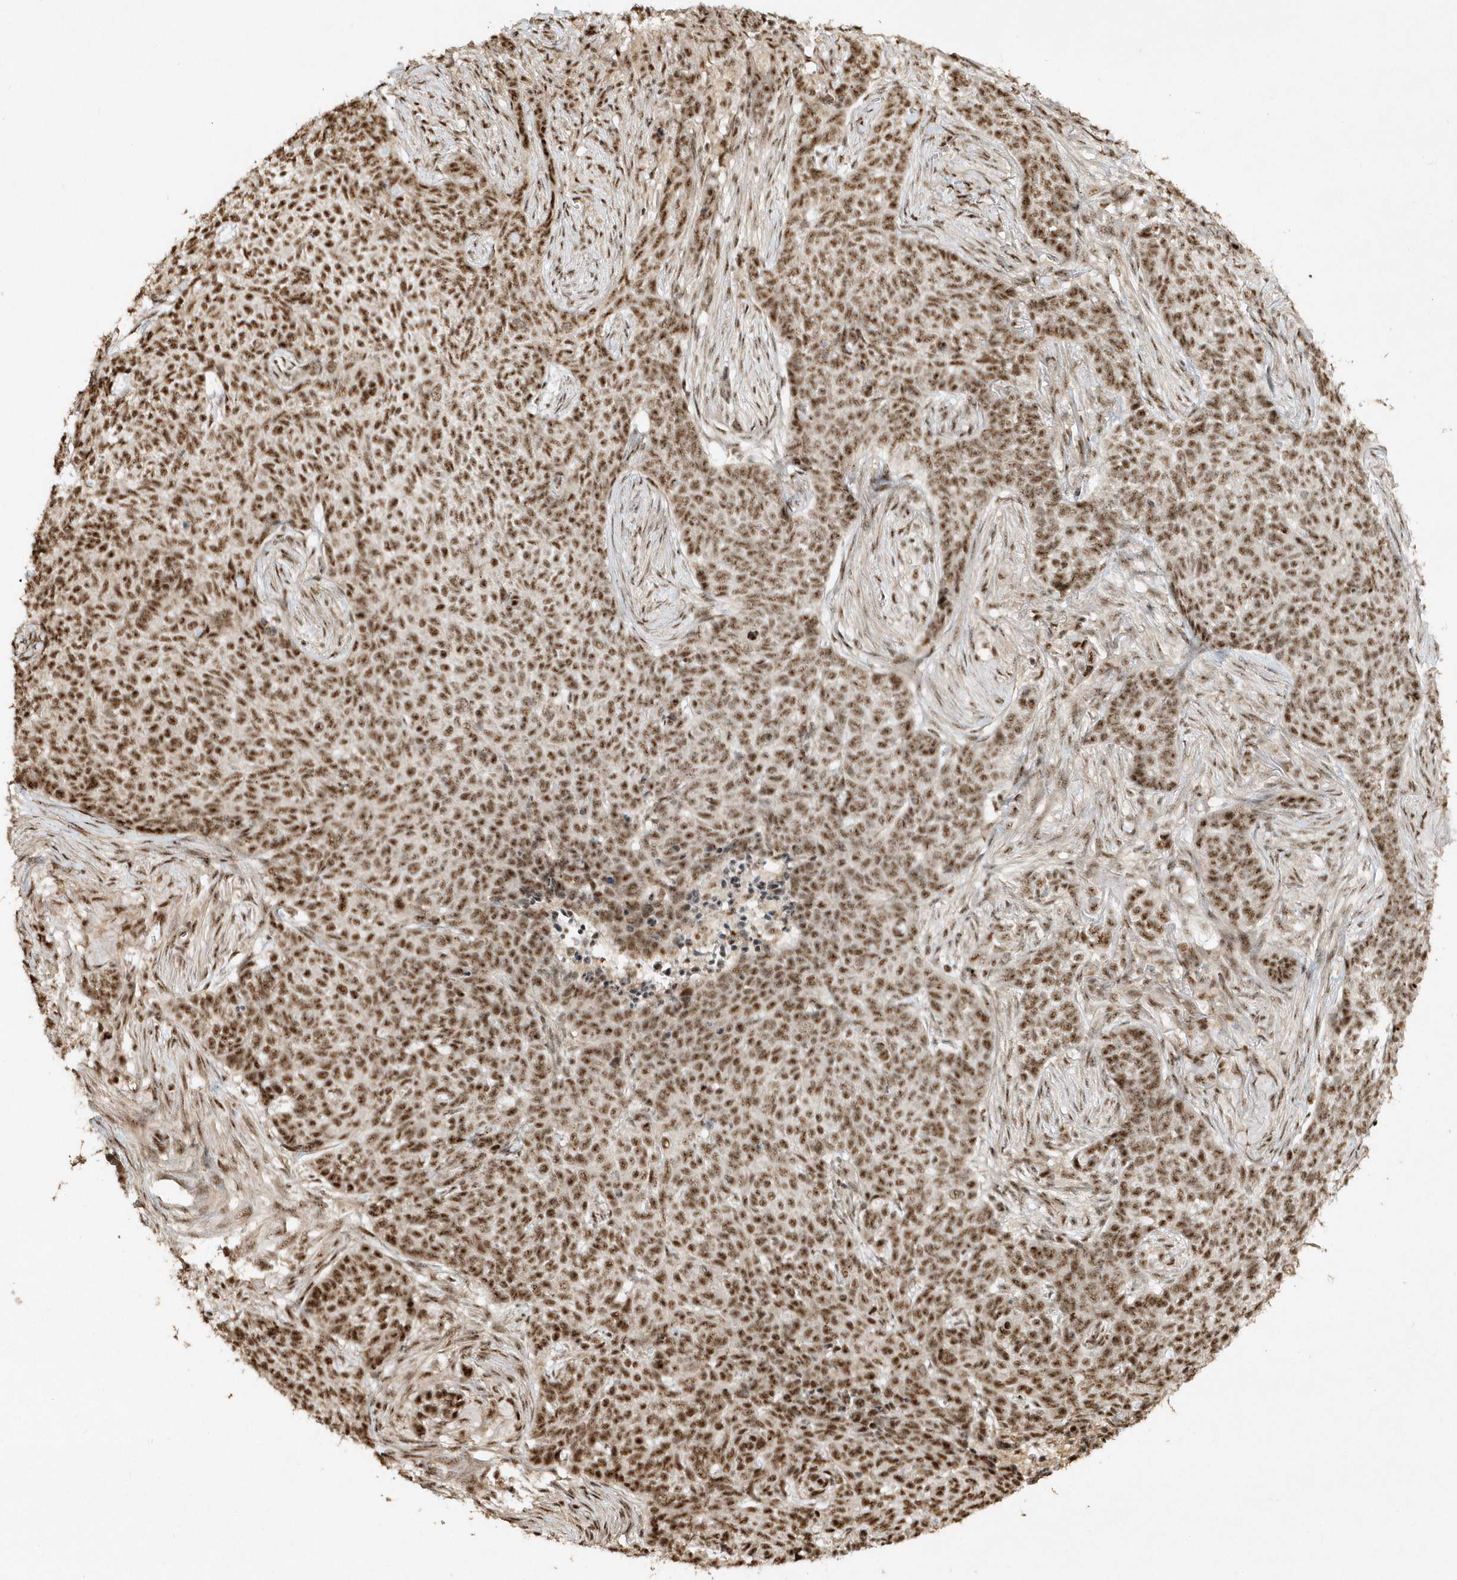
{"staining": {"intensity": "moderate", "quantity": ">75%", "location": "nuclear"}, "tissue": "skin cancer", "cell_type": "Tumor cells", "image_type": "cancer", "snomed": [{"axis": "morphology", "description": "Basal cell carcinoma"}, {"axis": "topography", "description": "Skin"}], "caption": "This image displays skin cancer (basal cell carcinoma) stained with immunohistochemistry (IHC) to label a protein in brown. The nuclear of tumor cells show moderate positivity for the protein. Nuclei are counter-stained blue.", "gene": "POLR3B", "patient": {"sex": "male", "age": 85}}